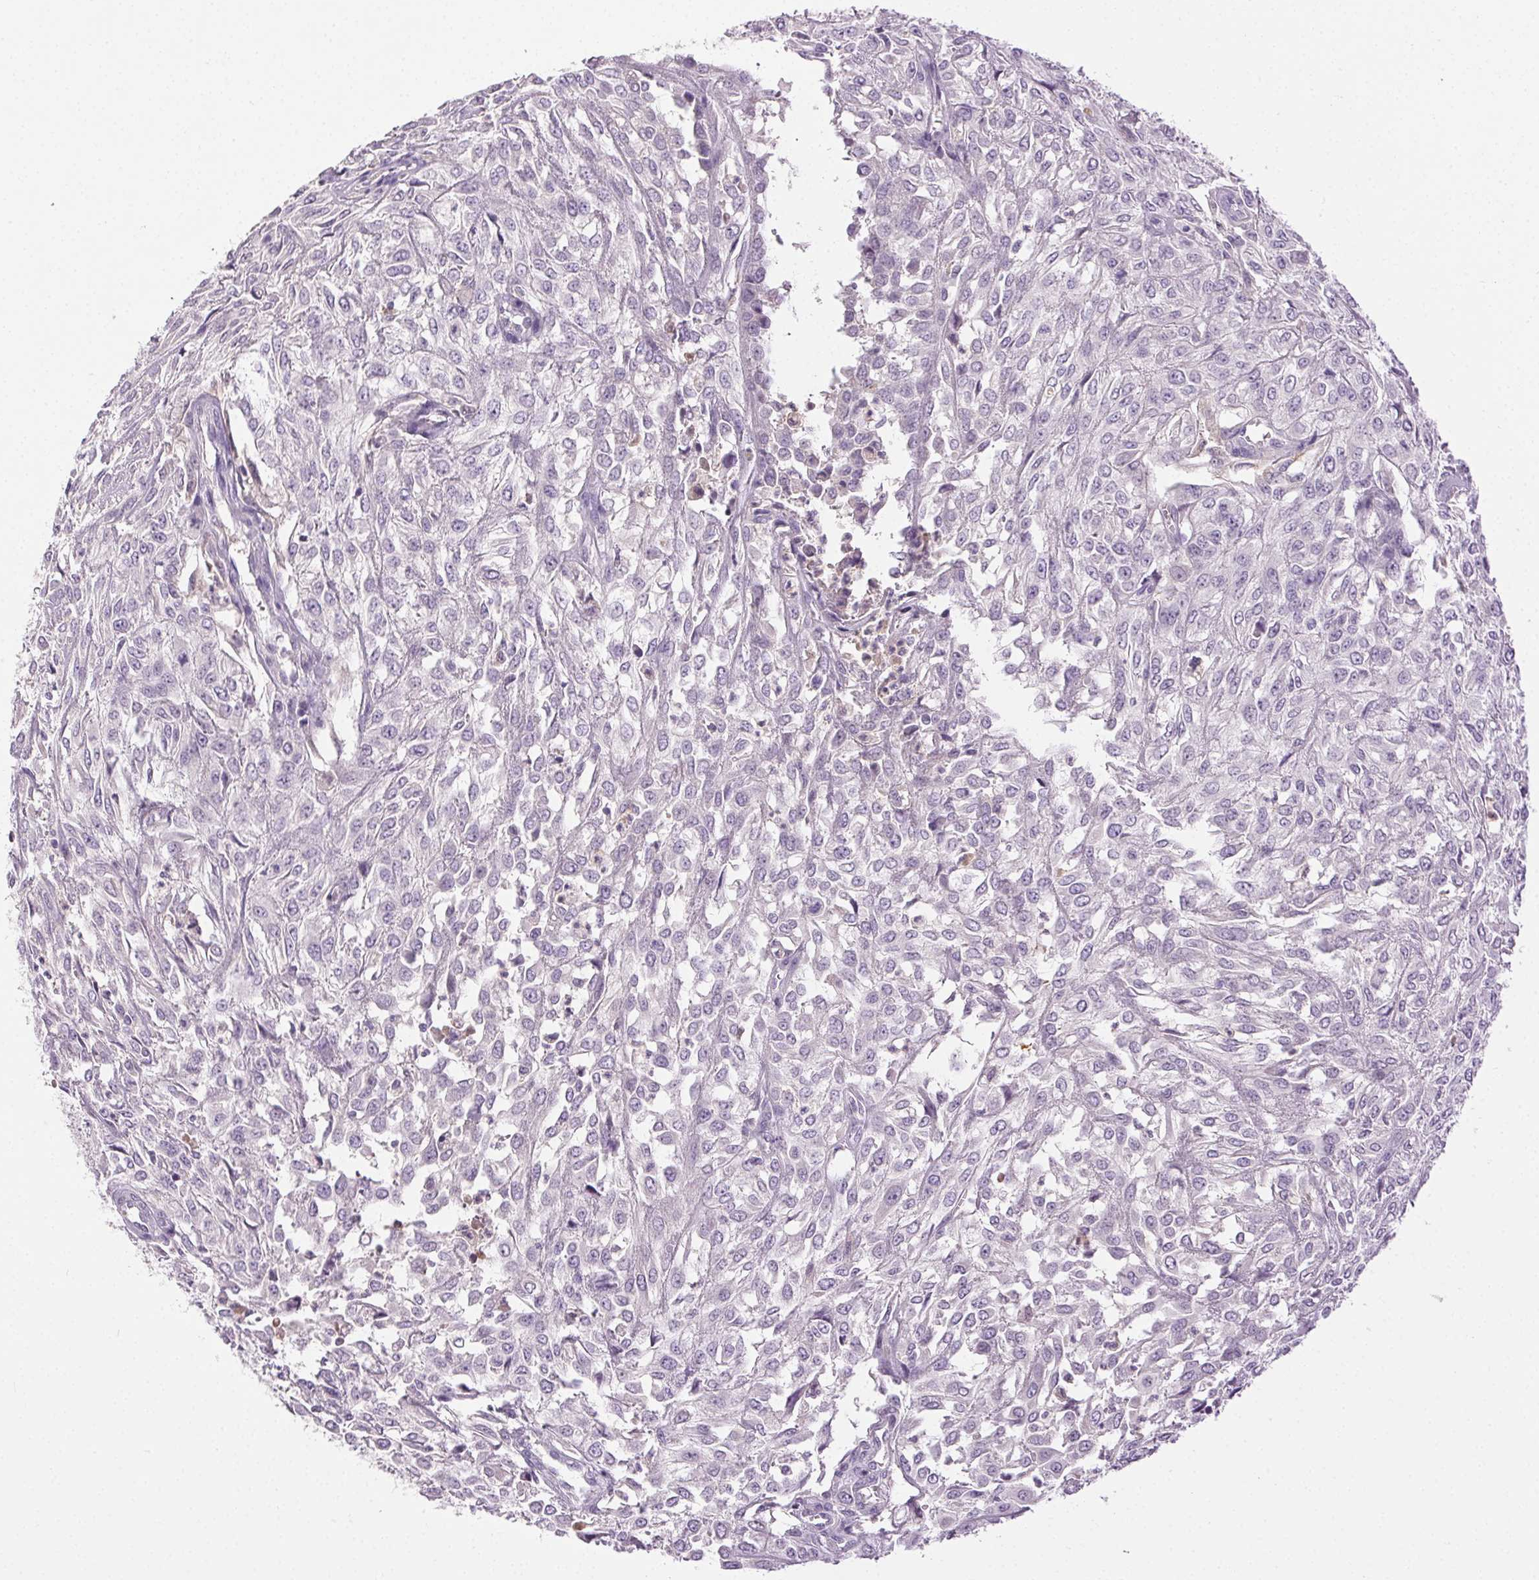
{"staining": {"intensity": "negative", "quantity": "none", "location": "none"}, "tissue": "urothelial cancer", "cell_type": "Tumor cells", "image_type": "cancer", "snomed": [{"axis": "morphology", "description": "Urothelial carcinoma, High grade"}, {"axis": "topography", "description": "Urinary bladder"}], "caption": "A high-resolution histopathology image shows IHC staining of urothelial cancer, which displays no significant staining in tumor cells.", "gene": "BPIFB2", "patient": {"sex": "male", "age": 67}}